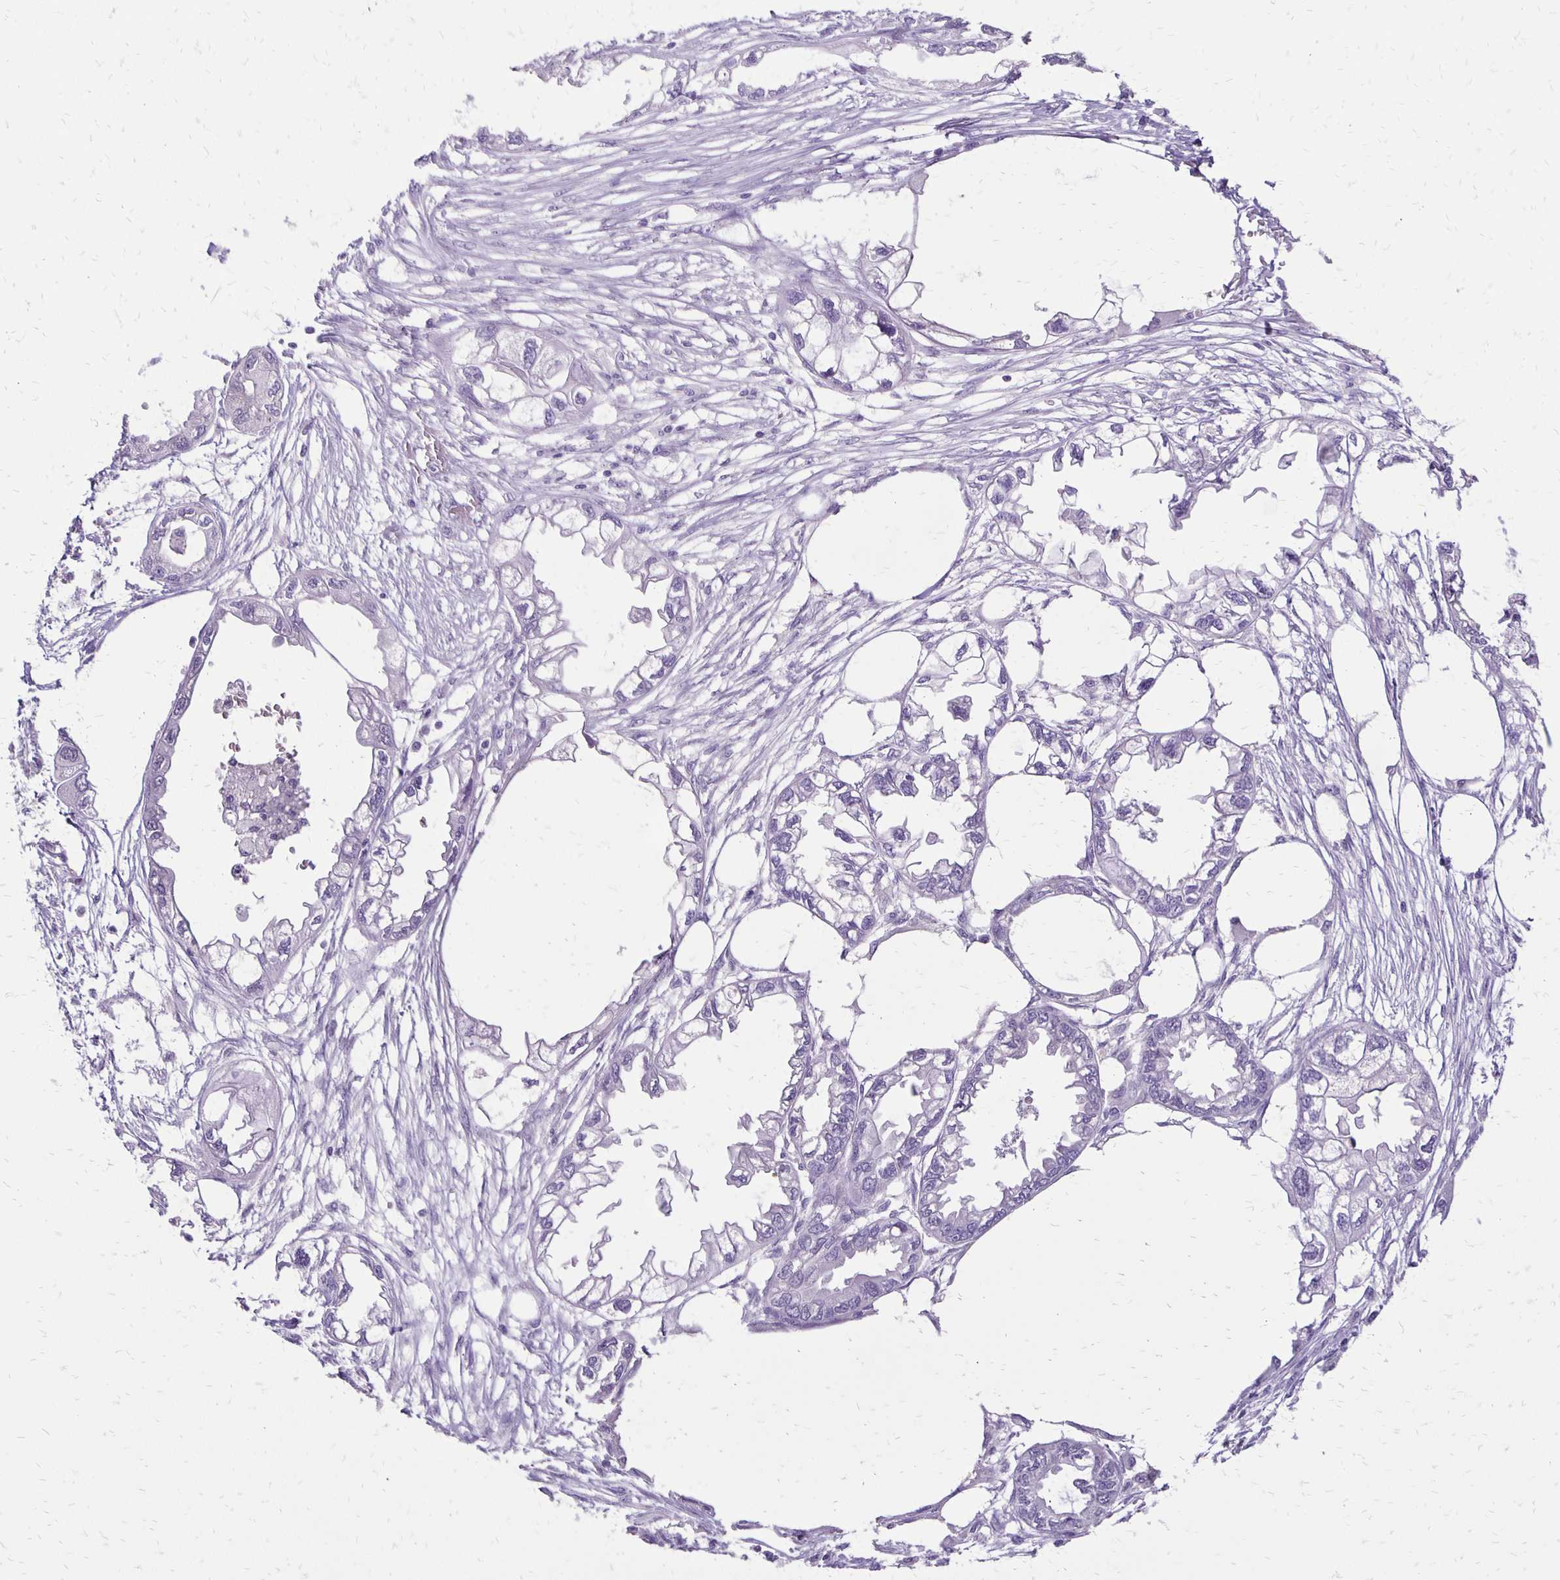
{"staining": {"intensity": "negative", "quantity": "none", "location": "none"}, "tissue": "endometrial cancer", "cell_type": "Tumor cells", "image_type": "cancer", "snomed": [{"axis": "morphology", "description": "Adenocarcinoma, NOS"}, {"axis": "morphology", "description": "Adenocarcinoma, metastatic, NOS"}, {"axis": "topography", "description": "Adipose tissue"}, {"axis": "topography", "description": "Endometrium"}], "caption": "Protein analysis of endometrial cancer displays no significant expression in tumor cells. (Stains: DAB immunohistochemistry (IHC) with hematoxylin counter stain, Microscopy: brightfield microscopy at high magnification).", "gene": "ANKRD45", "patient": {"sex": "female", "age": 67}}